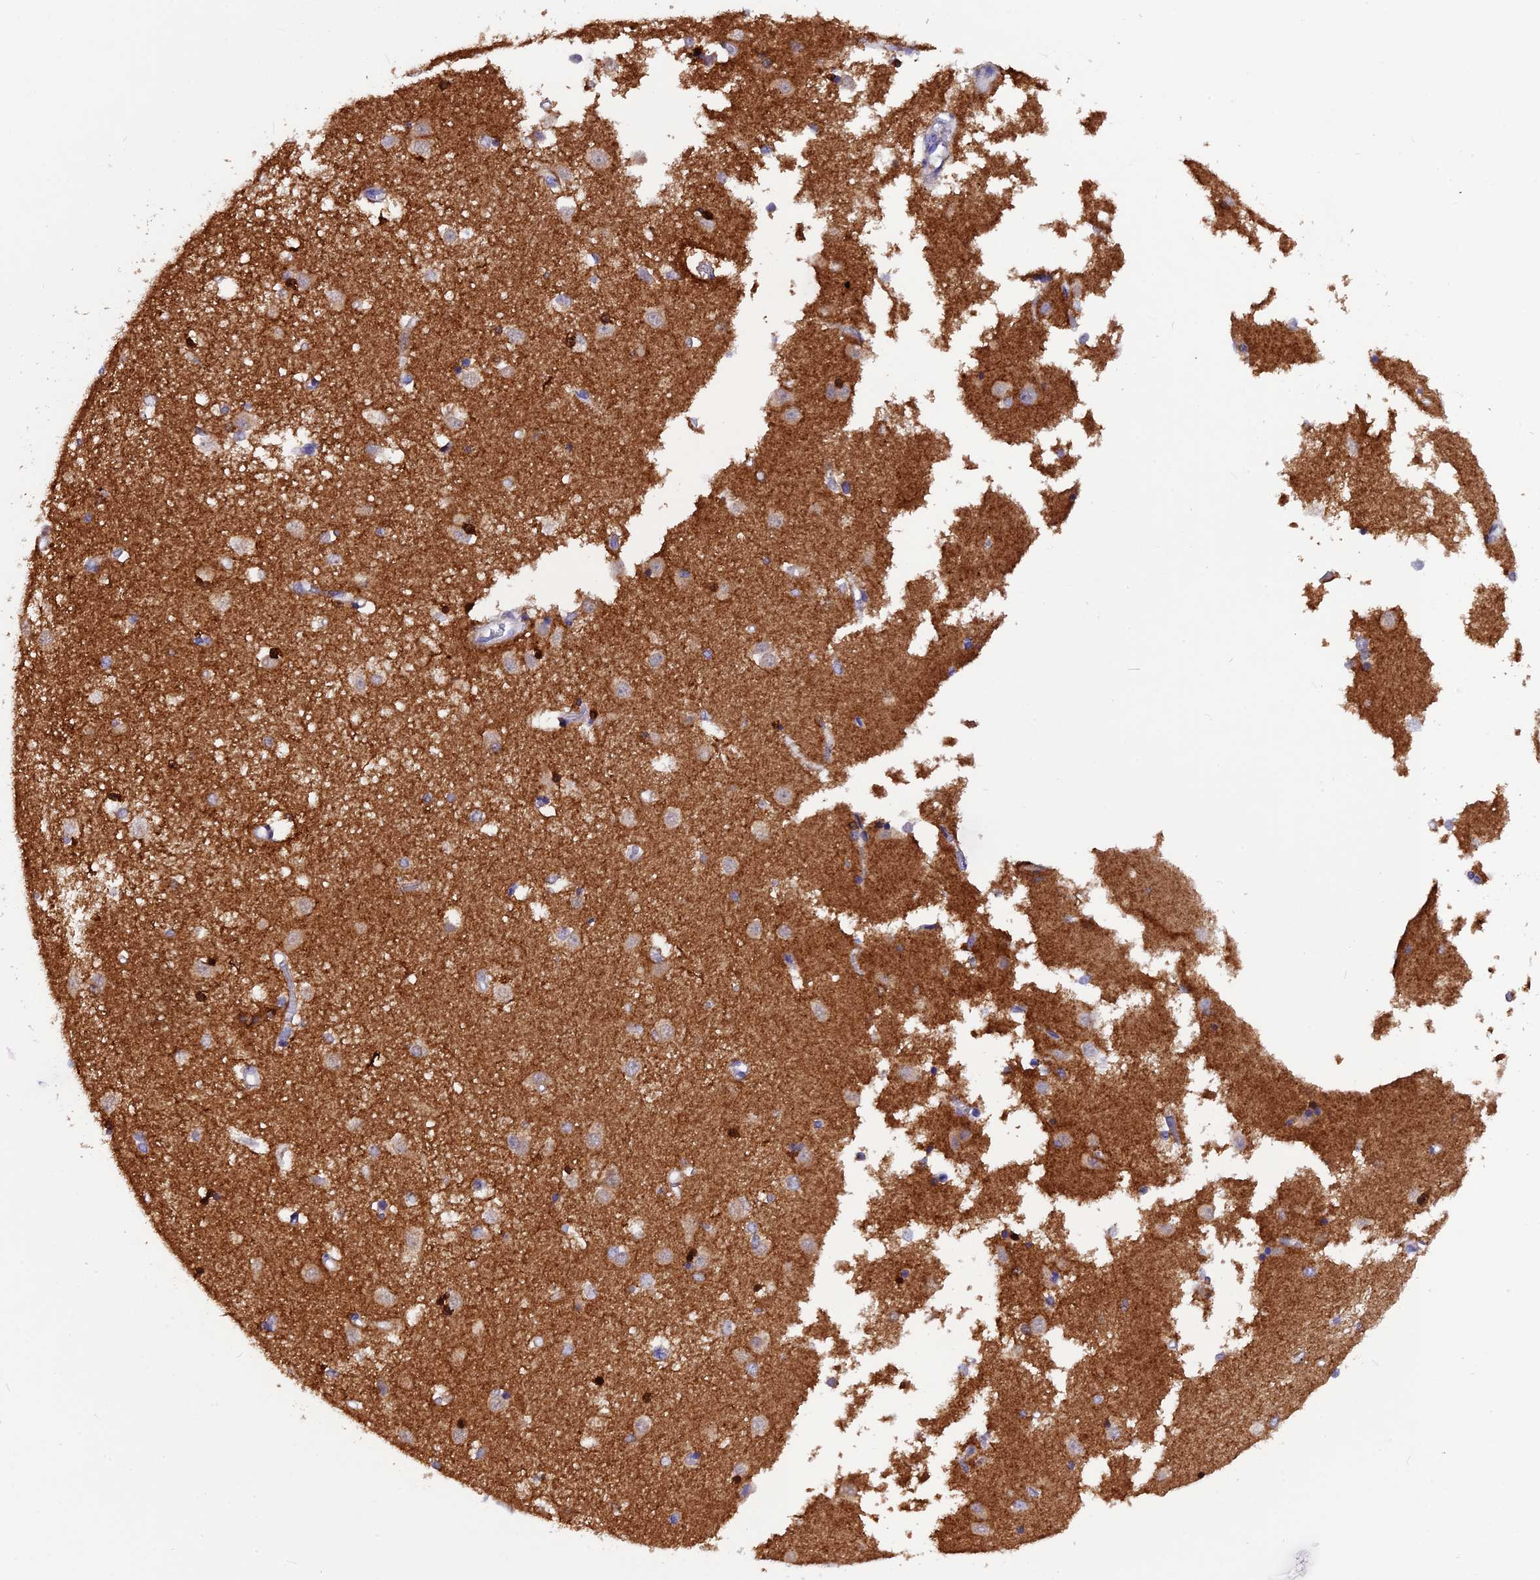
{"staining": {"intensity": "strong", "quantity": "<25%", "location": "cytoplasmic/membranous"}, "tissue": "caudate", "cell_type": "Glial cells", "image_type": "normal", "snomed": [{"axis": "morphology", "description": "Normal tissue, NOS"}, {"axis": "topography", "description": "Lateral ventricle wall"}], "caption": "IHC image of unremarkable caudate stained for a protein (brown), which displays medium levels of strong cytoplasmic/membranous positivity in about <25% of glial cells.", "gene": "PZP", "patient": {"sex": "male", "age": 45}}